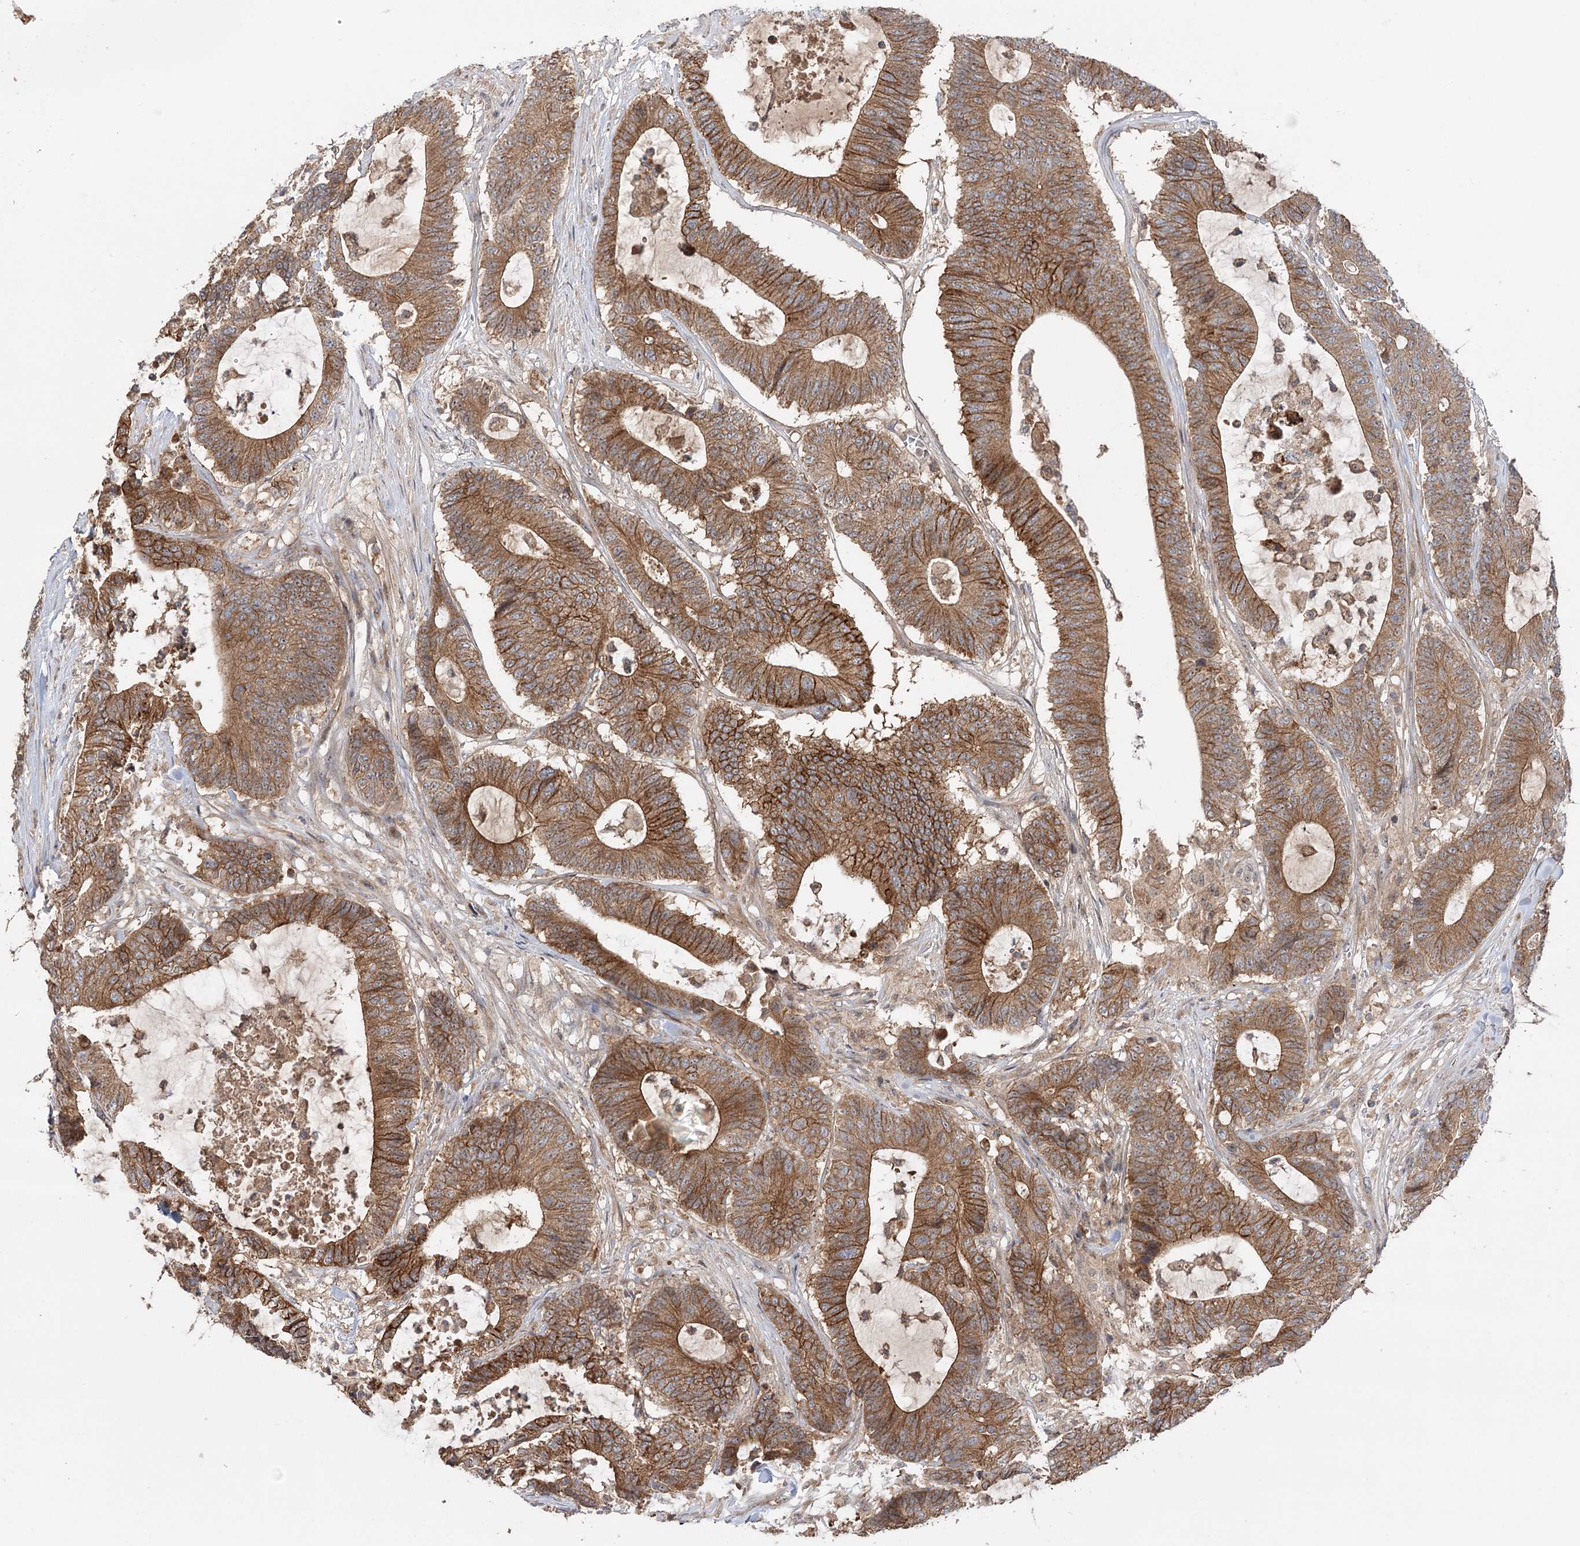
{"staining": {"intensity": "strong", "quantity": ">75%", "location": "cytoplasmic/membranous"}, "tissue": "colorectal cancer", "cell_type": "Tumor cells", "image_type": "cancer", "snomed": [{"axis": "morphology", "description": "Adenocarcinoma, NOS"}, {"axis": "topography", "description": "Colon"}], "caption": "Immunohistochemical staining of human colorectal cancer demonstrates strong cytoplasmic/membranous protein staining in about >75% of tumor cells.", "gene": "RAPGEF6", "patient": {"sex": "female", "age": 84}}